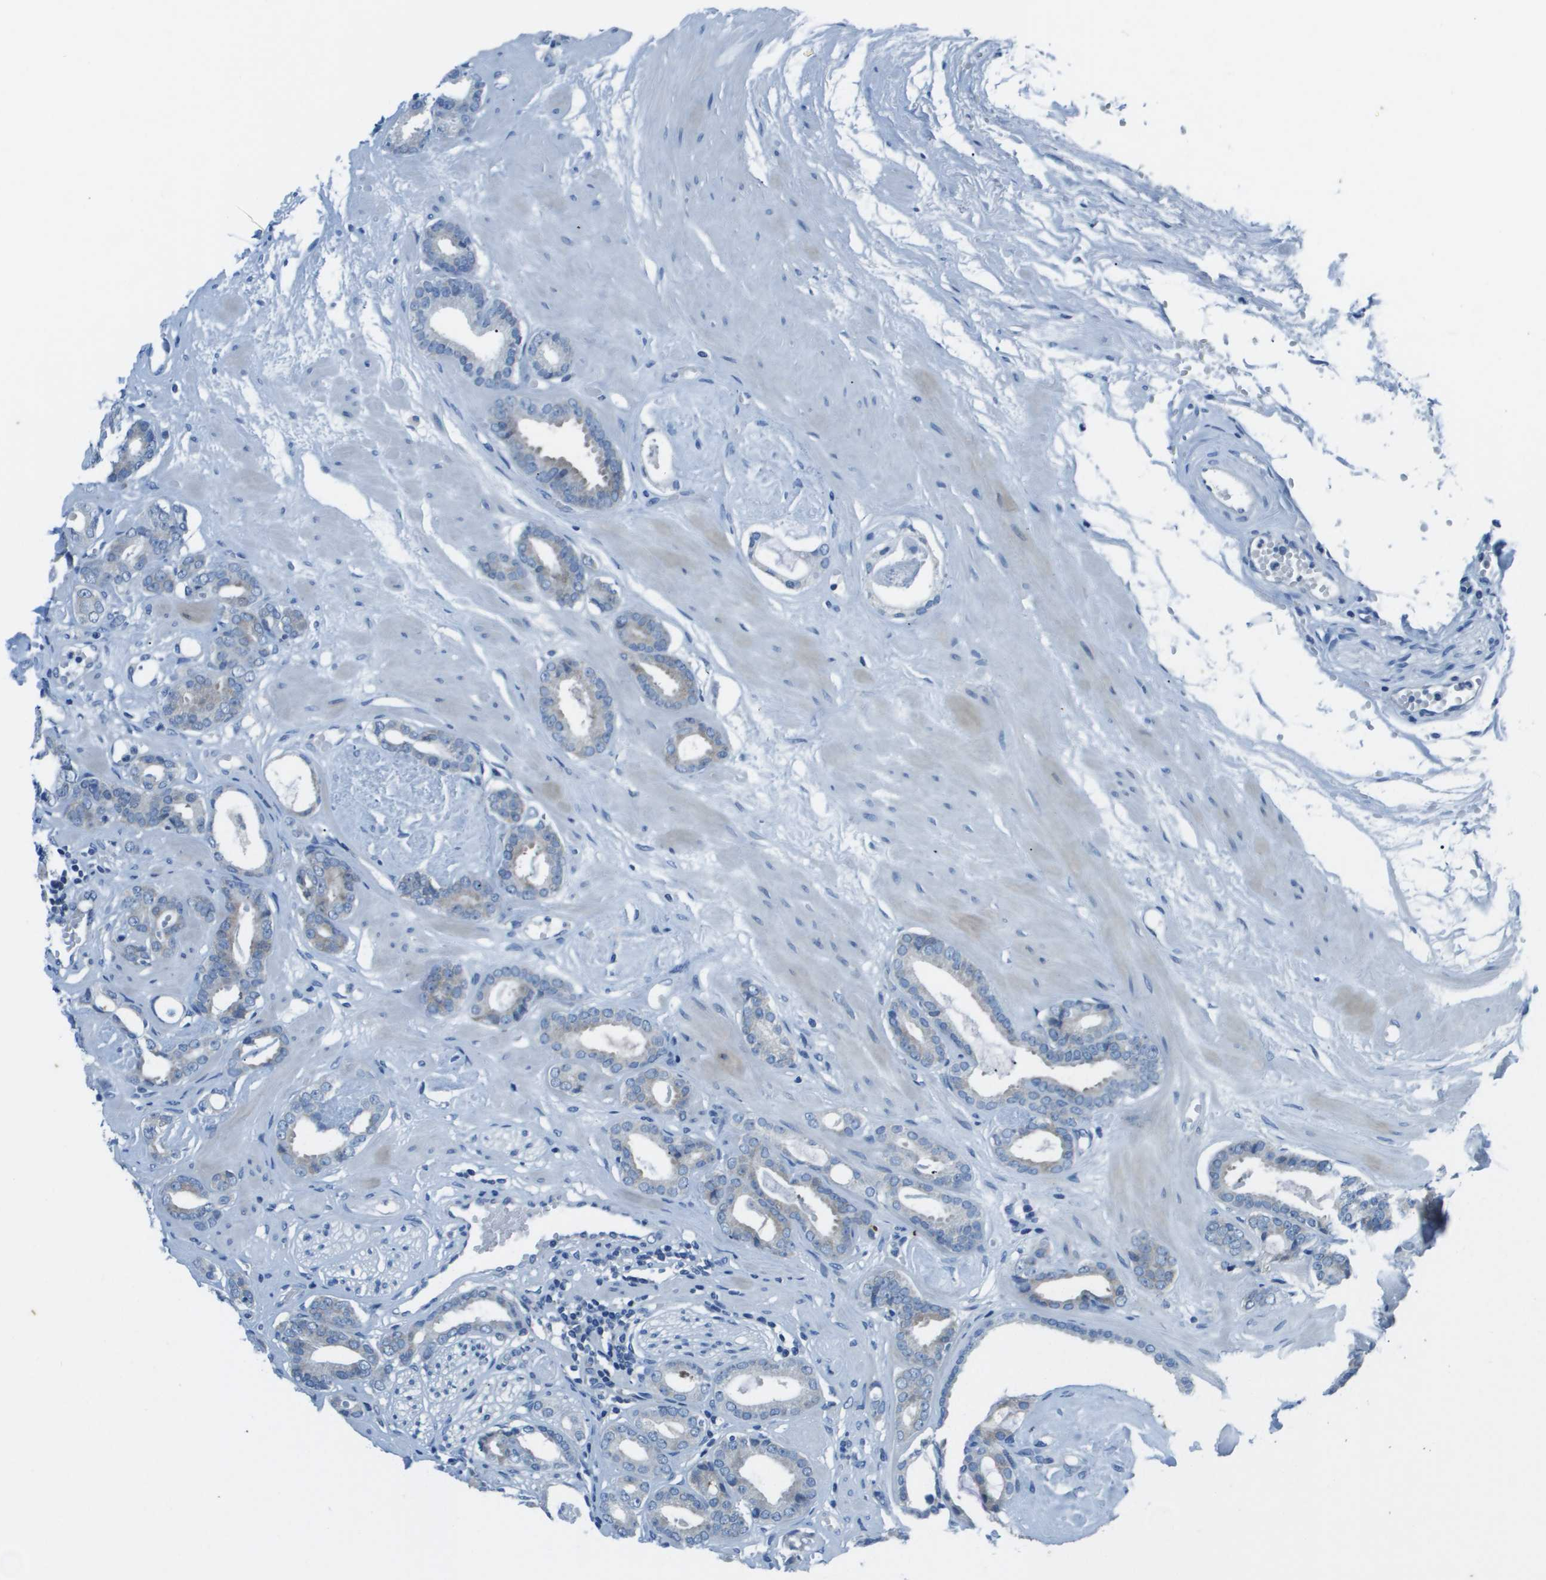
{"staining": {"intensity": "negative", "quantity": "none", "location": "none"}, "tissue": "prostate cancer", "cell_type": "Tumor cells", "image_type": "cancer", "snomed": [{"axis": "morphology", "description": "Adenocarcinoma, Low grade"}, {"axis": "topography", "description": "Prostate"}], "caption": "Immunohistochemical staining of prostate adenocarcinoma (low-grade) displays no significant expression in tumor cells. (DAB (3,3'-diaminobenzidine) IHC with hematoxylin counter stain).", "gene": "STIP1", "patient": {"sex": "male", "age": 53}}